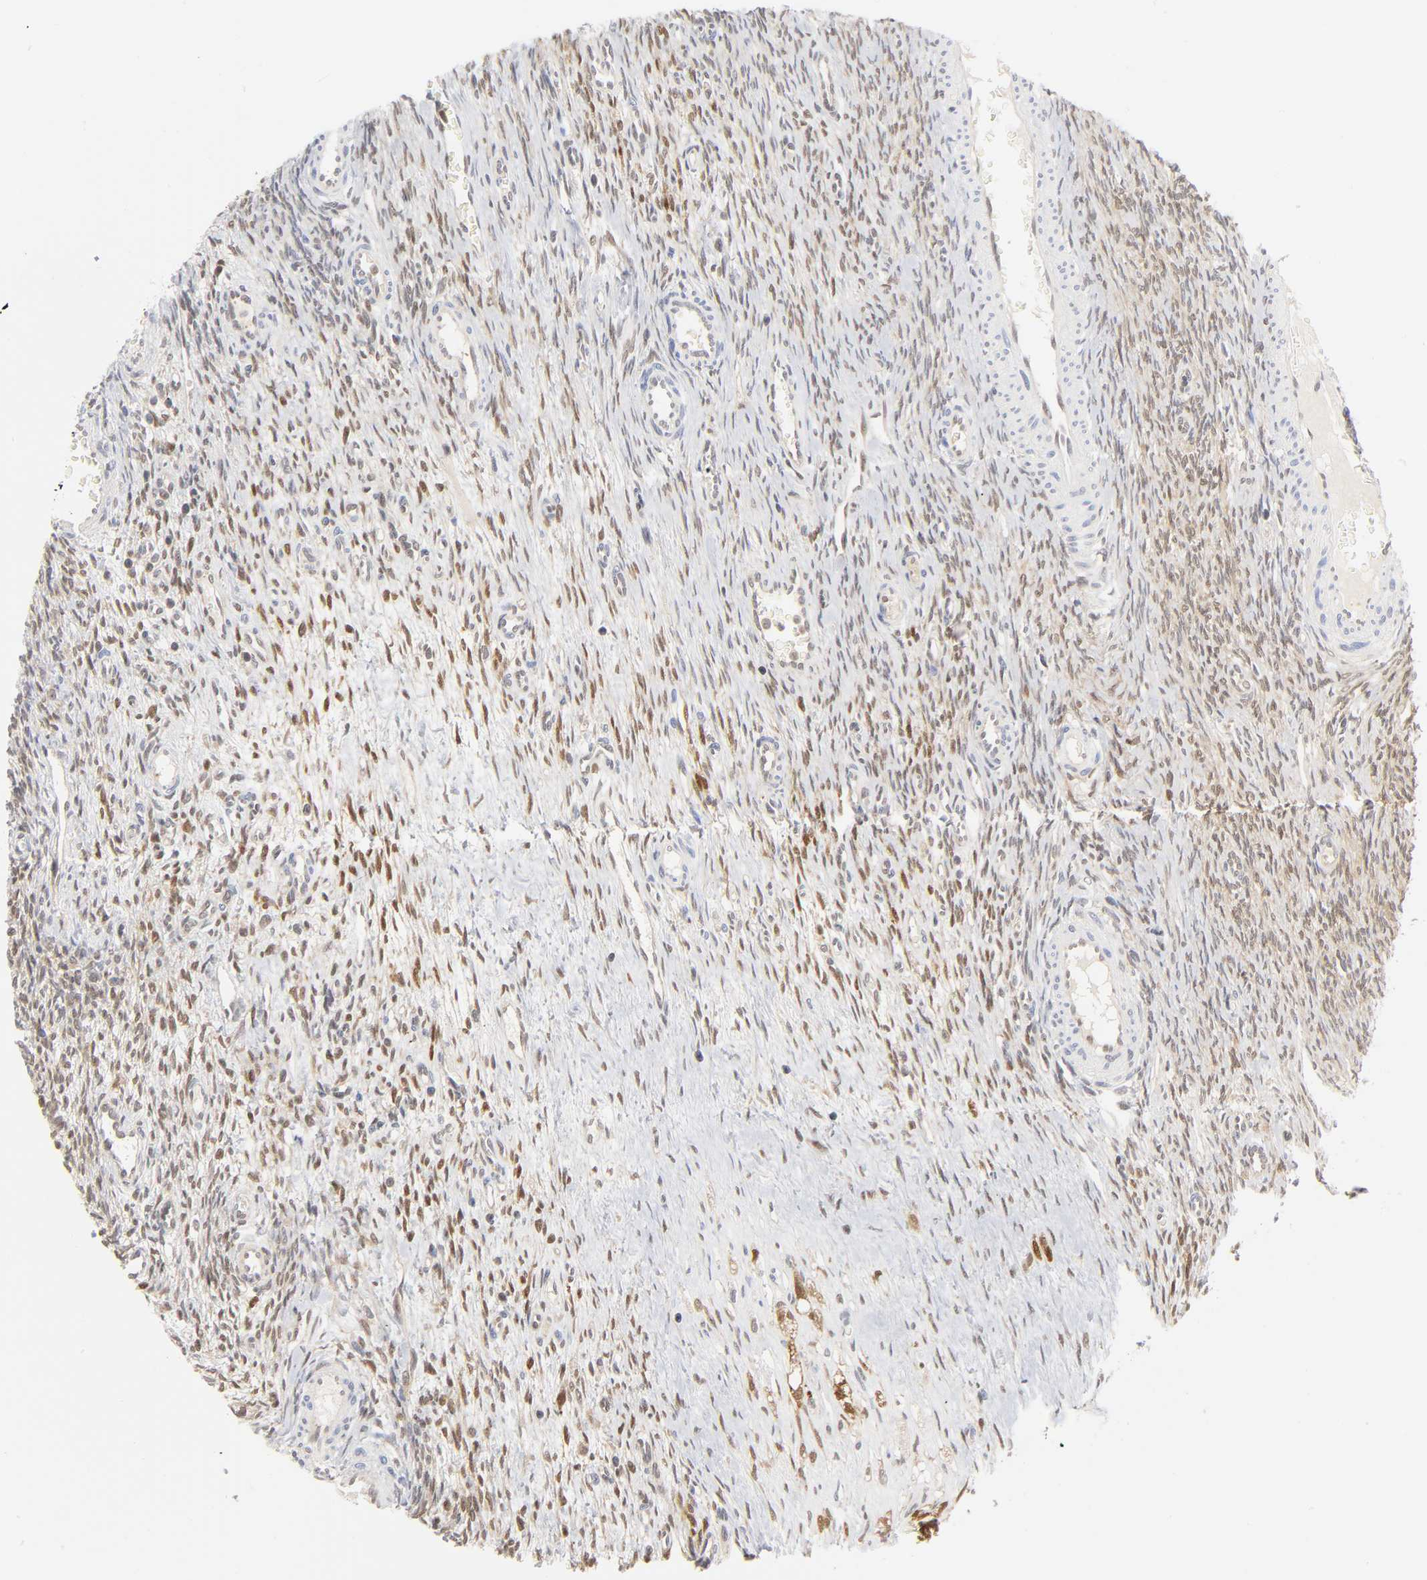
{"staining": {"intensity": "weak", "quantity": ">75%", "location": "cytoplasmic/membranous"}, "tissue": "ovary", "cell_type": "Ovarian stroma cells", "image_type": "normal", "snomed": [{"axis": "morphology", "description": "Normal tissue, NOS"}, {"axis": "topography", "description": "Ovary"}], "caption": "High-magnification brightfield microscopy of normal ovary stained with DAB (brown) and counterstained with hematoxylin (blue). ovarian stroma cells exhibit weak cytoplasmic/membranous expression is appreciated in about>75% of cells.", "gene": "DFFB", "patient": {"sex": "female", "age": 33}}